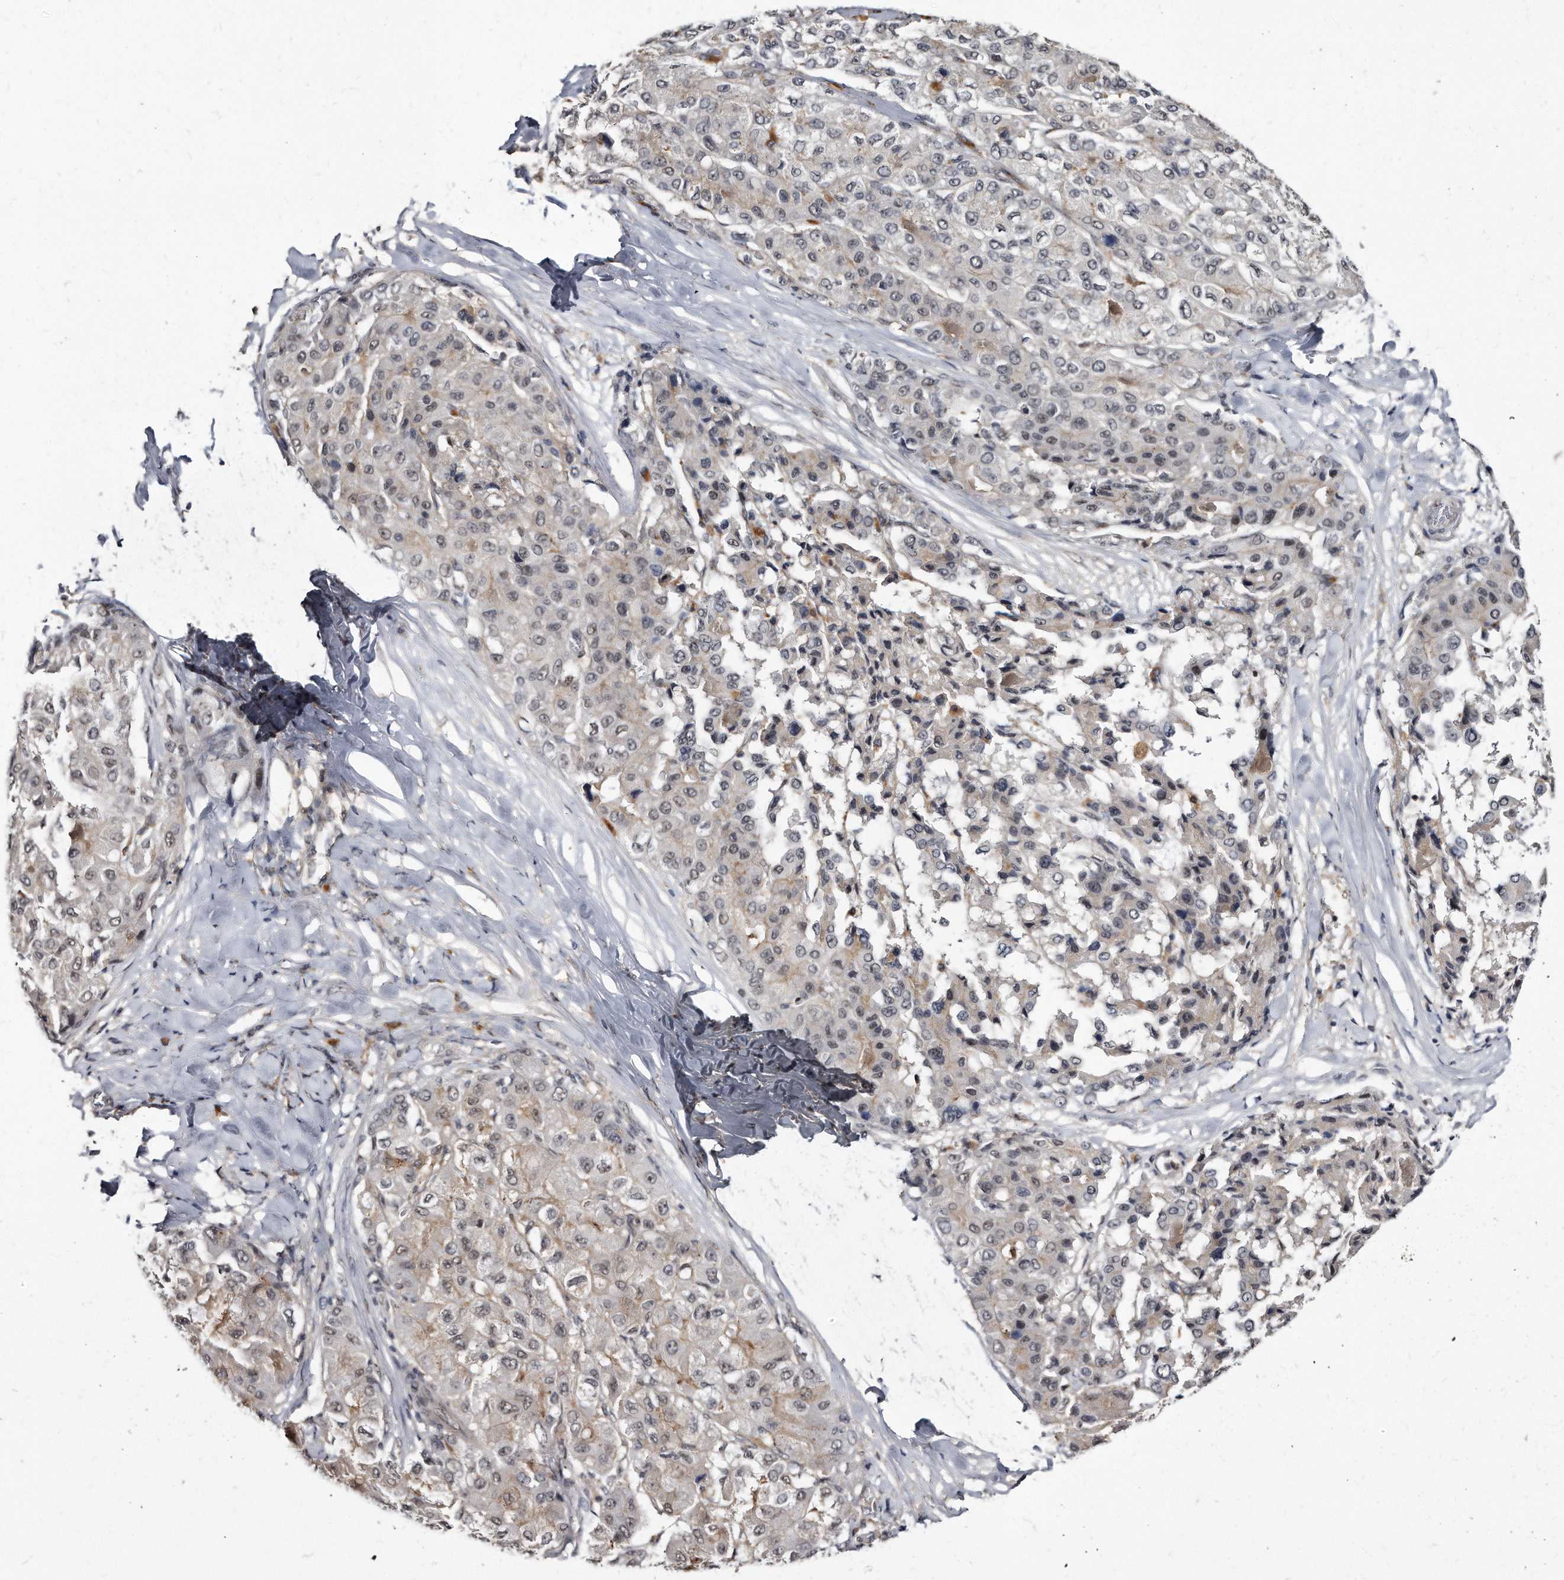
{"staining": {"intensity": "negative", "quantity": "none", "location": "none"}, "tissue": "liver cancer", "cell_type": "Tumor cells", "image_type": "cancer", "snomed": [{"axis": "morphology", "description": "Carcinoma, Hepatocellular, NOS"}, {"axis": "topography", "description": "Liver"}], "caption": "DAB (3,3'-diaminobenzidine) immunohistochemical staining of human liver hepatocellular carcinoma displays no significant positivity in tumor cells. Brightfield microscopy of immunohistochemistry (IHC) stained with DAB (brown) and hematoxylin (blue), captured at high magnification.", "gene": "KLHDC3", "patient": {"sex": "male", "age": 80}}